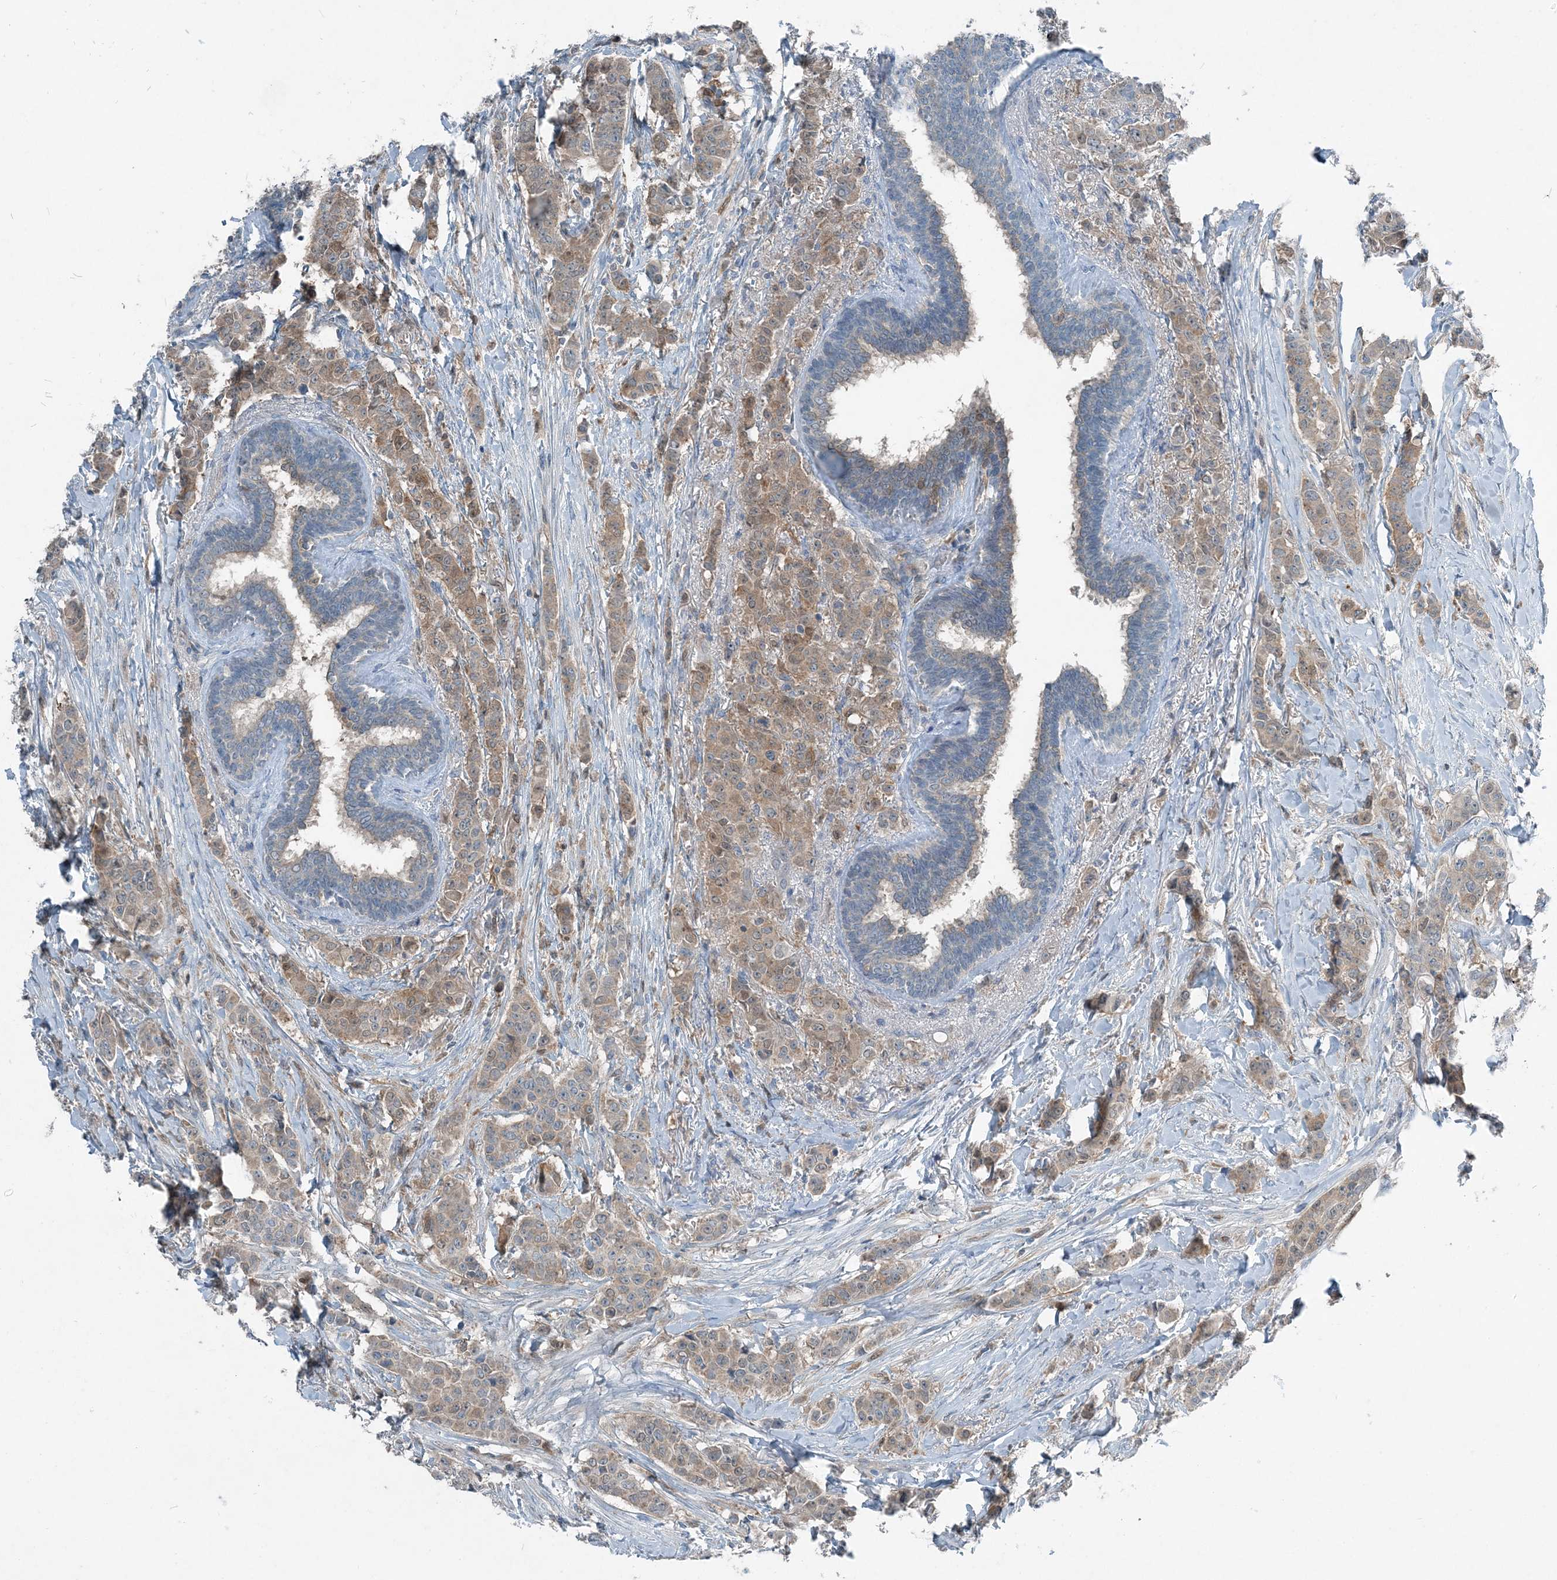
{"staining": {"intensity": "moderate", "quantity": "25%-75%", "location": "cytoplasmic/membranous"}, "tissue": "breast cancer", "cell_type": "Tumor cells", "image_type": "cancer", "snomed": [{"axis": "morphology", "description": "Duct carcinoma"}, {"axis": "topography", "description": "Breast"}], "caption": "Immunohistochemistry (IHC) micrograph of neoplastic tissue: human invasive ductal carcinoma (breast) stained using immunohistochemistry demonstrates medium levels of moderate protein expression localized specifically in the cytoplasmic/membranous of tumor cells, appearing as a cytoplasmic/membranous brown color.", "gene": "ARMH1", "patient": {"sex": "female", "age": 40}}